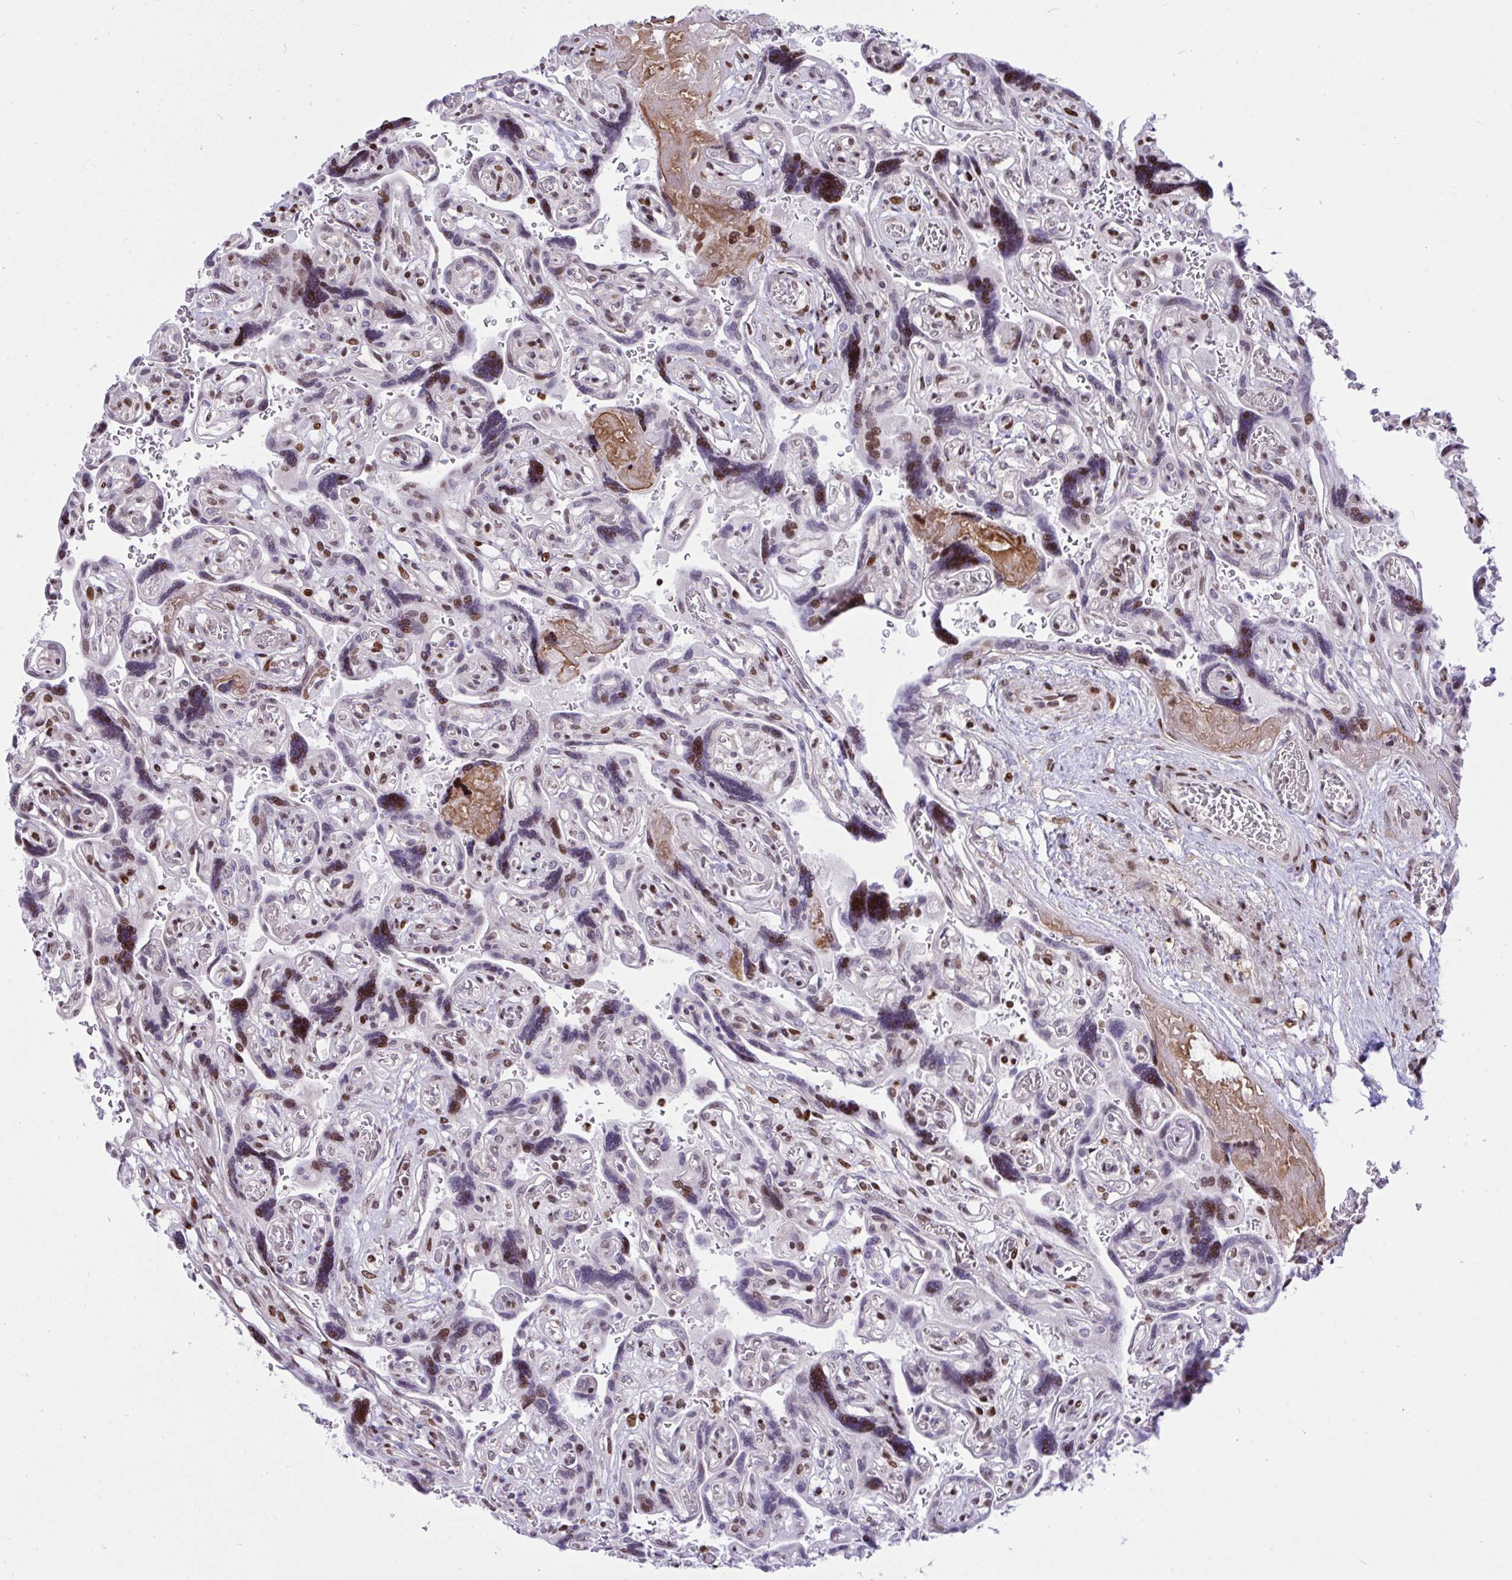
{"staining": {"intensity": "moderate", "quantity": ">75%", "location": "nuclear"}, "tissue": "placenta", "cell_type": "Decidual cells", "image_type": "normal", "snomed": [{"axis": "morphology", "description": "Normal tissue, NOS"}, {"axis": "topography", "description": "Placenta"}], "caption": "IHC photomicrograph of benign placenta: placenta stained using IHC exhibits medium levels of moderate protein expression localized specifically in the nuclear of decidual cells, appearing as a nuclear brown color.", "gene": "RAPGEF5", "patient": {"sex": "female", "age": 32}}